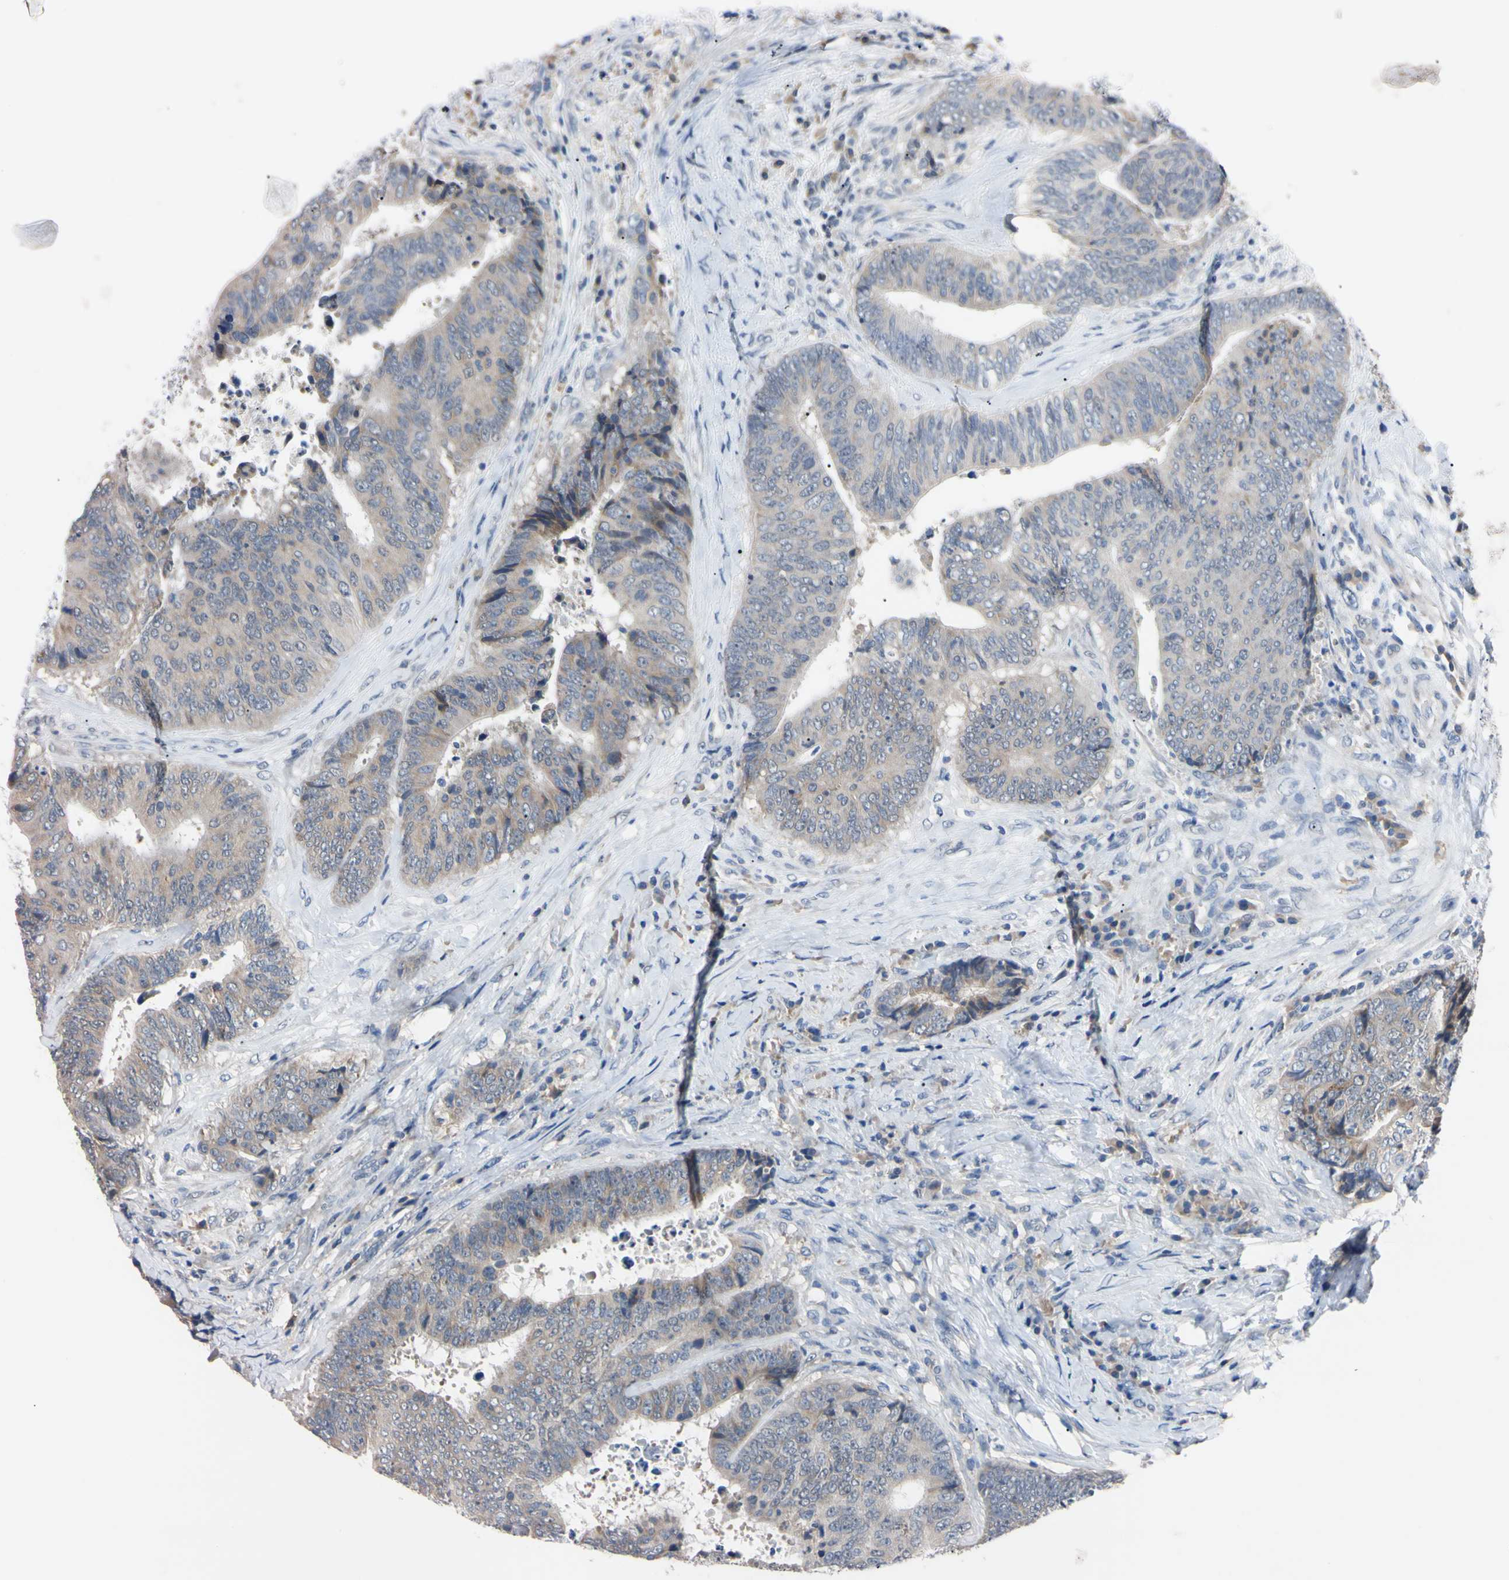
{"staining": {"intensity": "weak", "quantity": "<25%", "location": "cytoplasmic/membranous"}, "tissue": "colorectal cancer", "cell_type": "Tumor cells", "image_type": "cancer", "snomed": [{"axis": "morphology", "description": "Adenocarcinoma, NOS"}, {"axis": "topography", "description": "Rectum"}], "caption": "Immunohistochemical staining of human adenocarcinoma (colorectal) shows no significant expression in tumor cells.", "gene": "PNKD", "patient": {"sex": "male", "age": 72}}